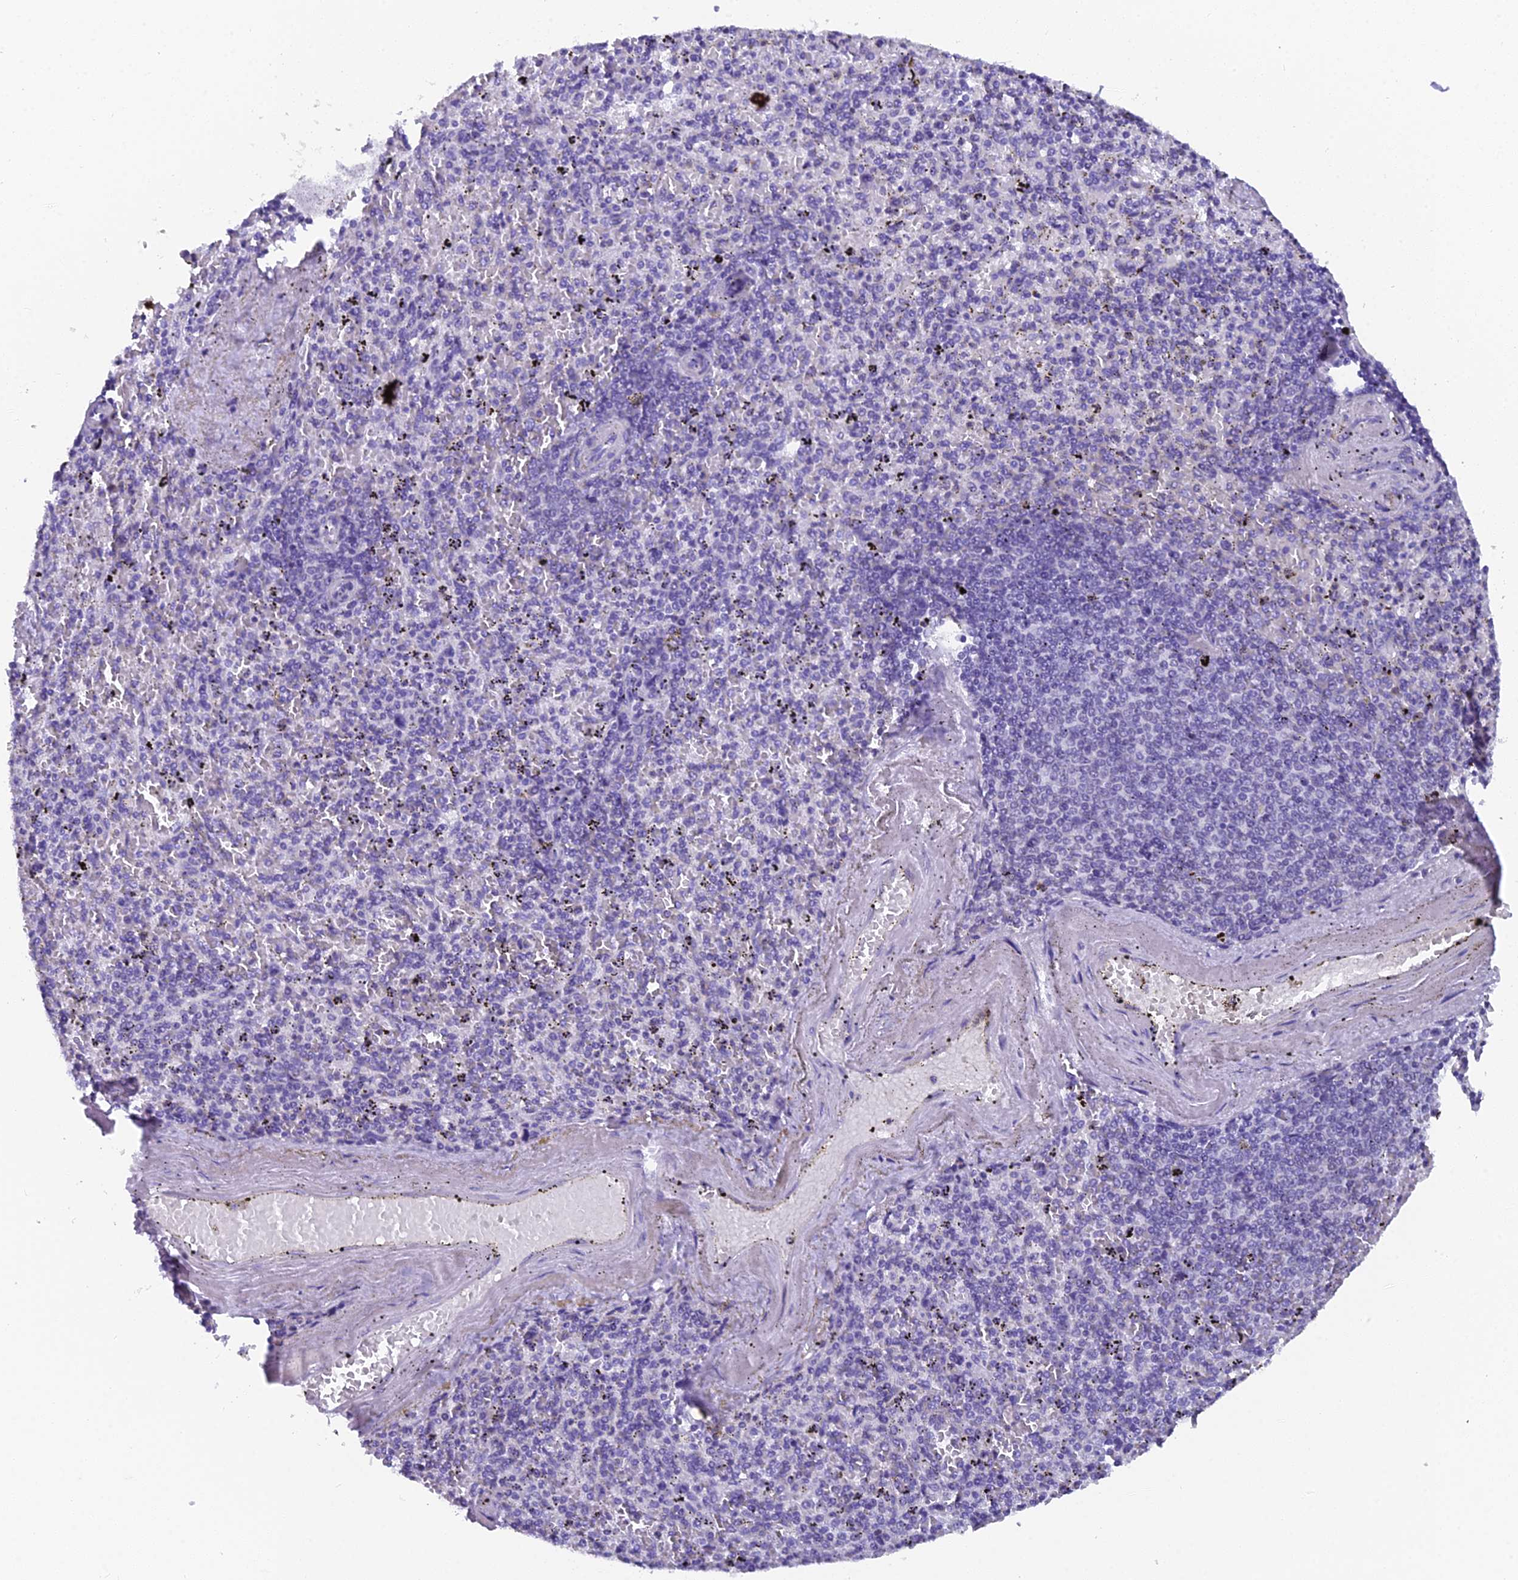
{"staining": {"intensity": "negative", "quantity": "none", "location": "none"}, "tissue": "spleen", "cell_type": "Cells in red pulp", "image_type": "normal", "snomed": [{"axis": "morphology", "description": "Normal tissue, NOS"}, {"axis": "topography", "description": "Spleen"}], "caption": "Immunohistochemistry (IHC) of unremarkable human spleen exhibits no staining in cells in red pulp. Brightfield microscopy of immunohistochemistry (IHC) stained with DAB (3,3'-diaminobenzidine) (brown) and hematoxylin (blue), captured at high magnification.", "gene": "XKR9", "patient": {"sex": "male", "age": 82}}